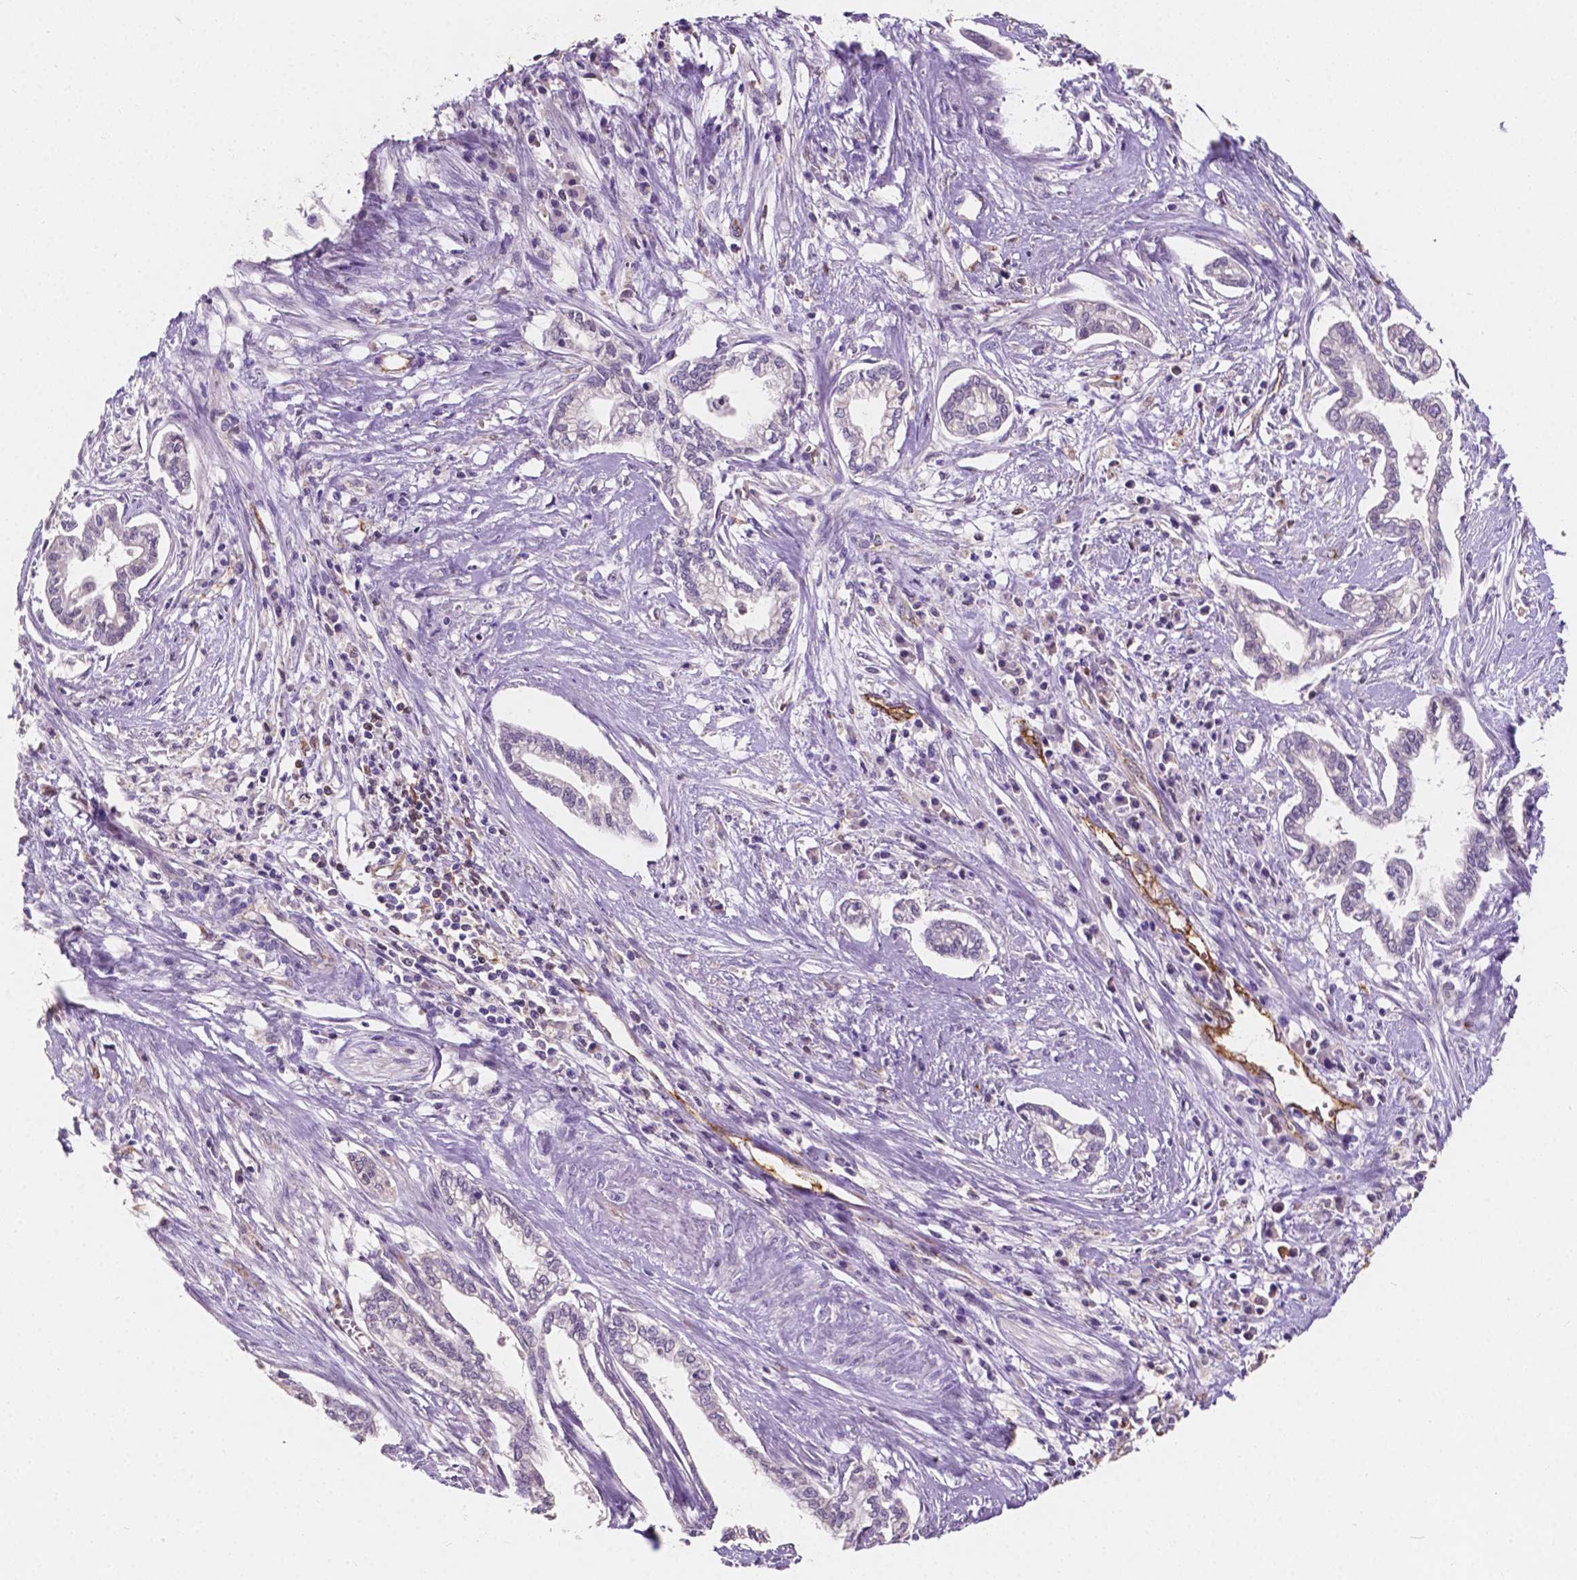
{"staining": {"intensity": "negative", "quantity": "none", "location": "none"}, "tissue": "cervical cancer", "cell_type": "Tumor cells", "image_type": "cancer", "snomed": [{"axis": "morphology", "description": "Adenocarcinoma, NOS"}, {"axis": "topography", "description": "Cervix"}], "caption": "Protein analysis of cervical adenocarcinoma reveals no significant positivity in tumor cells.", "gene": "SLC22A4", "patient": {"sex": "female", "age": 62}}